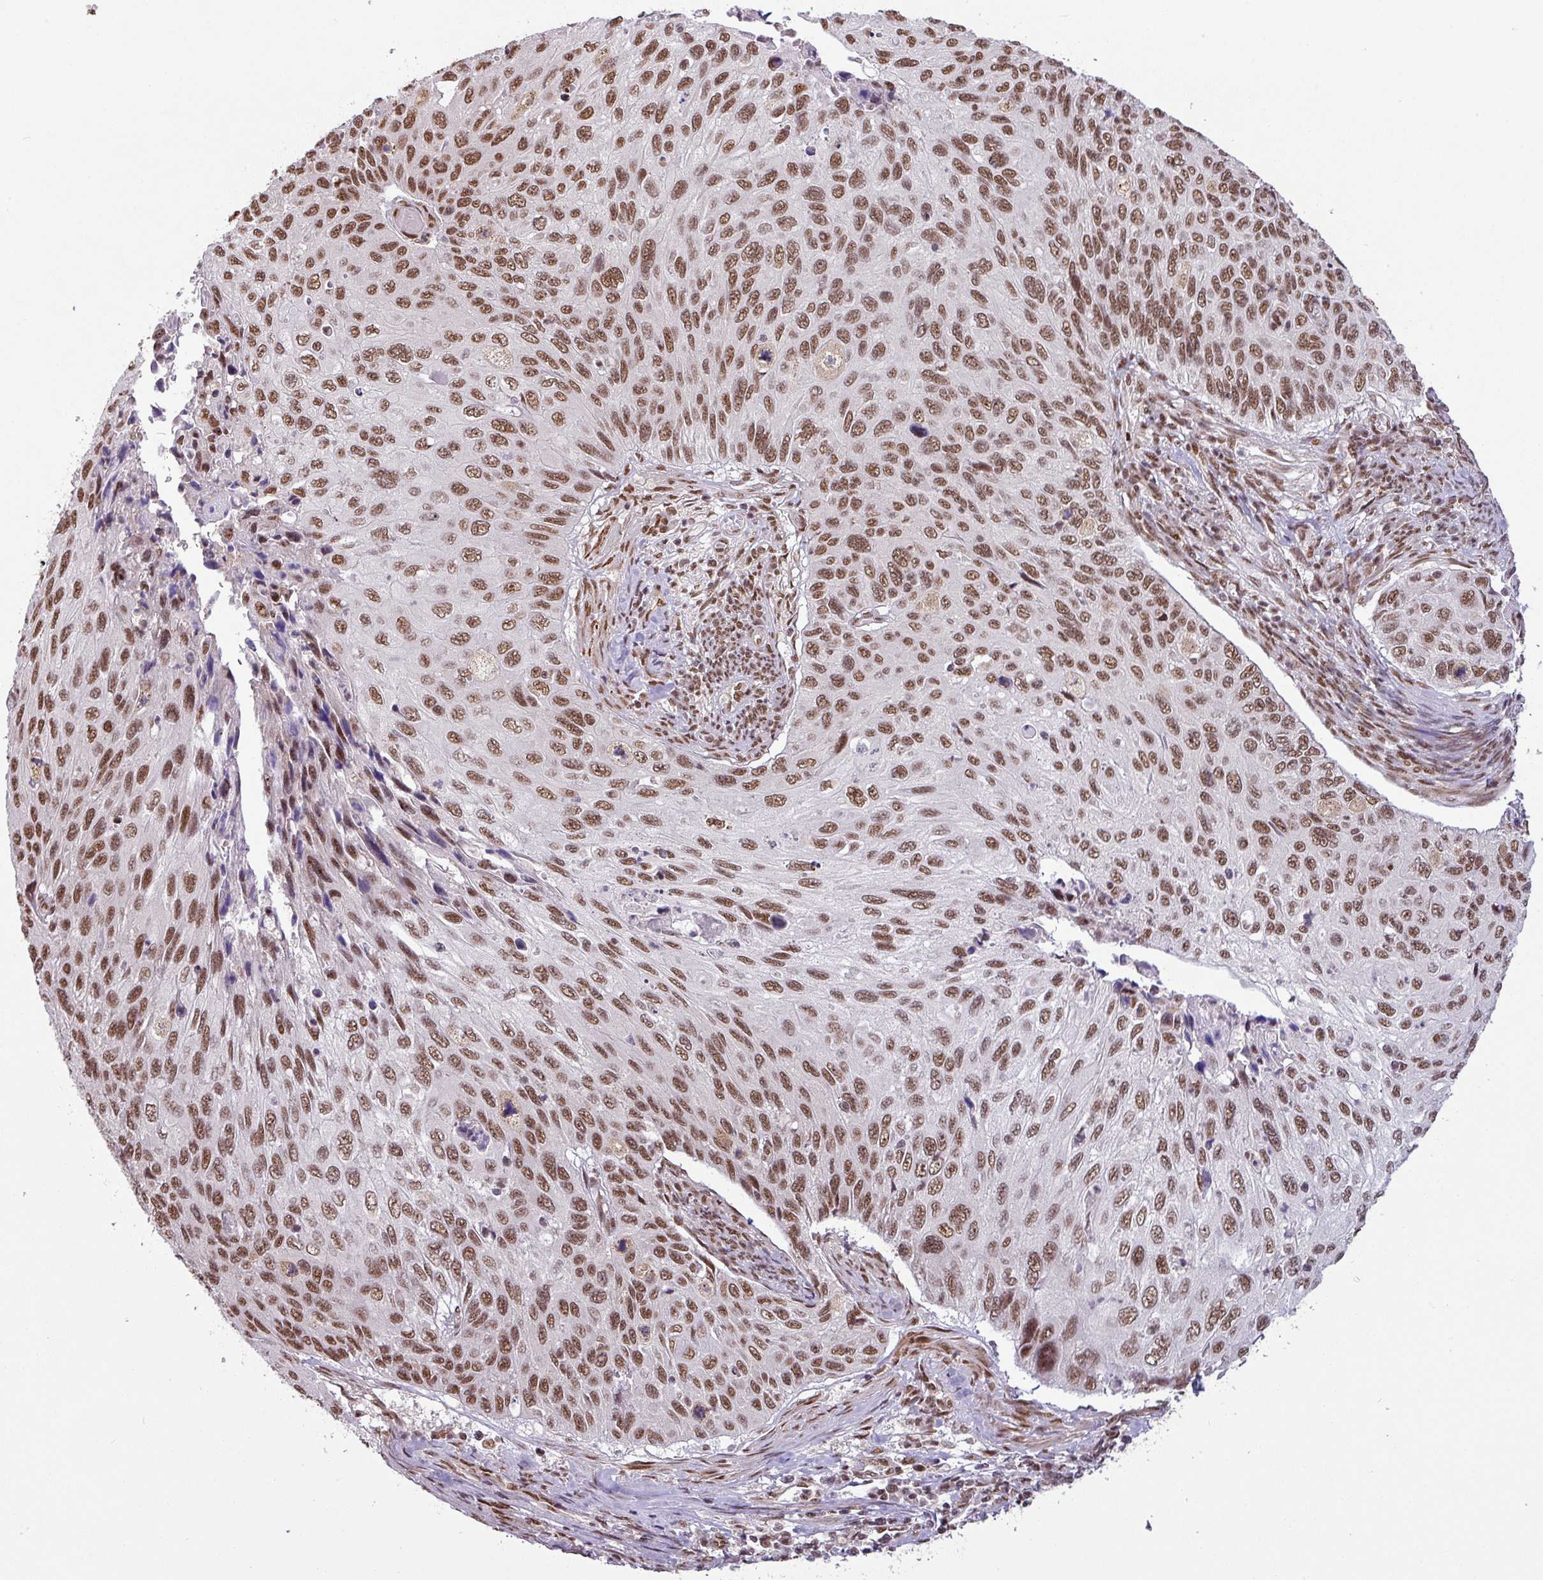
{"staining": {"intensity": "moderate", "quantity": ">75%", "location": "nuclear"}, "tissue": "cervical cancer", "cell_type": "Tumor cells", "image_type": "cancer", "snomed": [{"axis": "morphology", "description": "Squamous cell carcinoma, NOS"}, {"axis": "topography", "description": "Cervix"}], "caption": "Immunohistochemistry staining of cervical squamous cell carcinoma, which reveals medium levels of moderate nuclear positivity in approximately >75% of tumor cells indicating moderate nuclear protein positivity. The staining was performed using DAB (brown) for protein detection and nuclei were counterstained in hematoxylin (blue).", "gene": "SRSF2", "patient": {"sex": "female", "age": 70}}